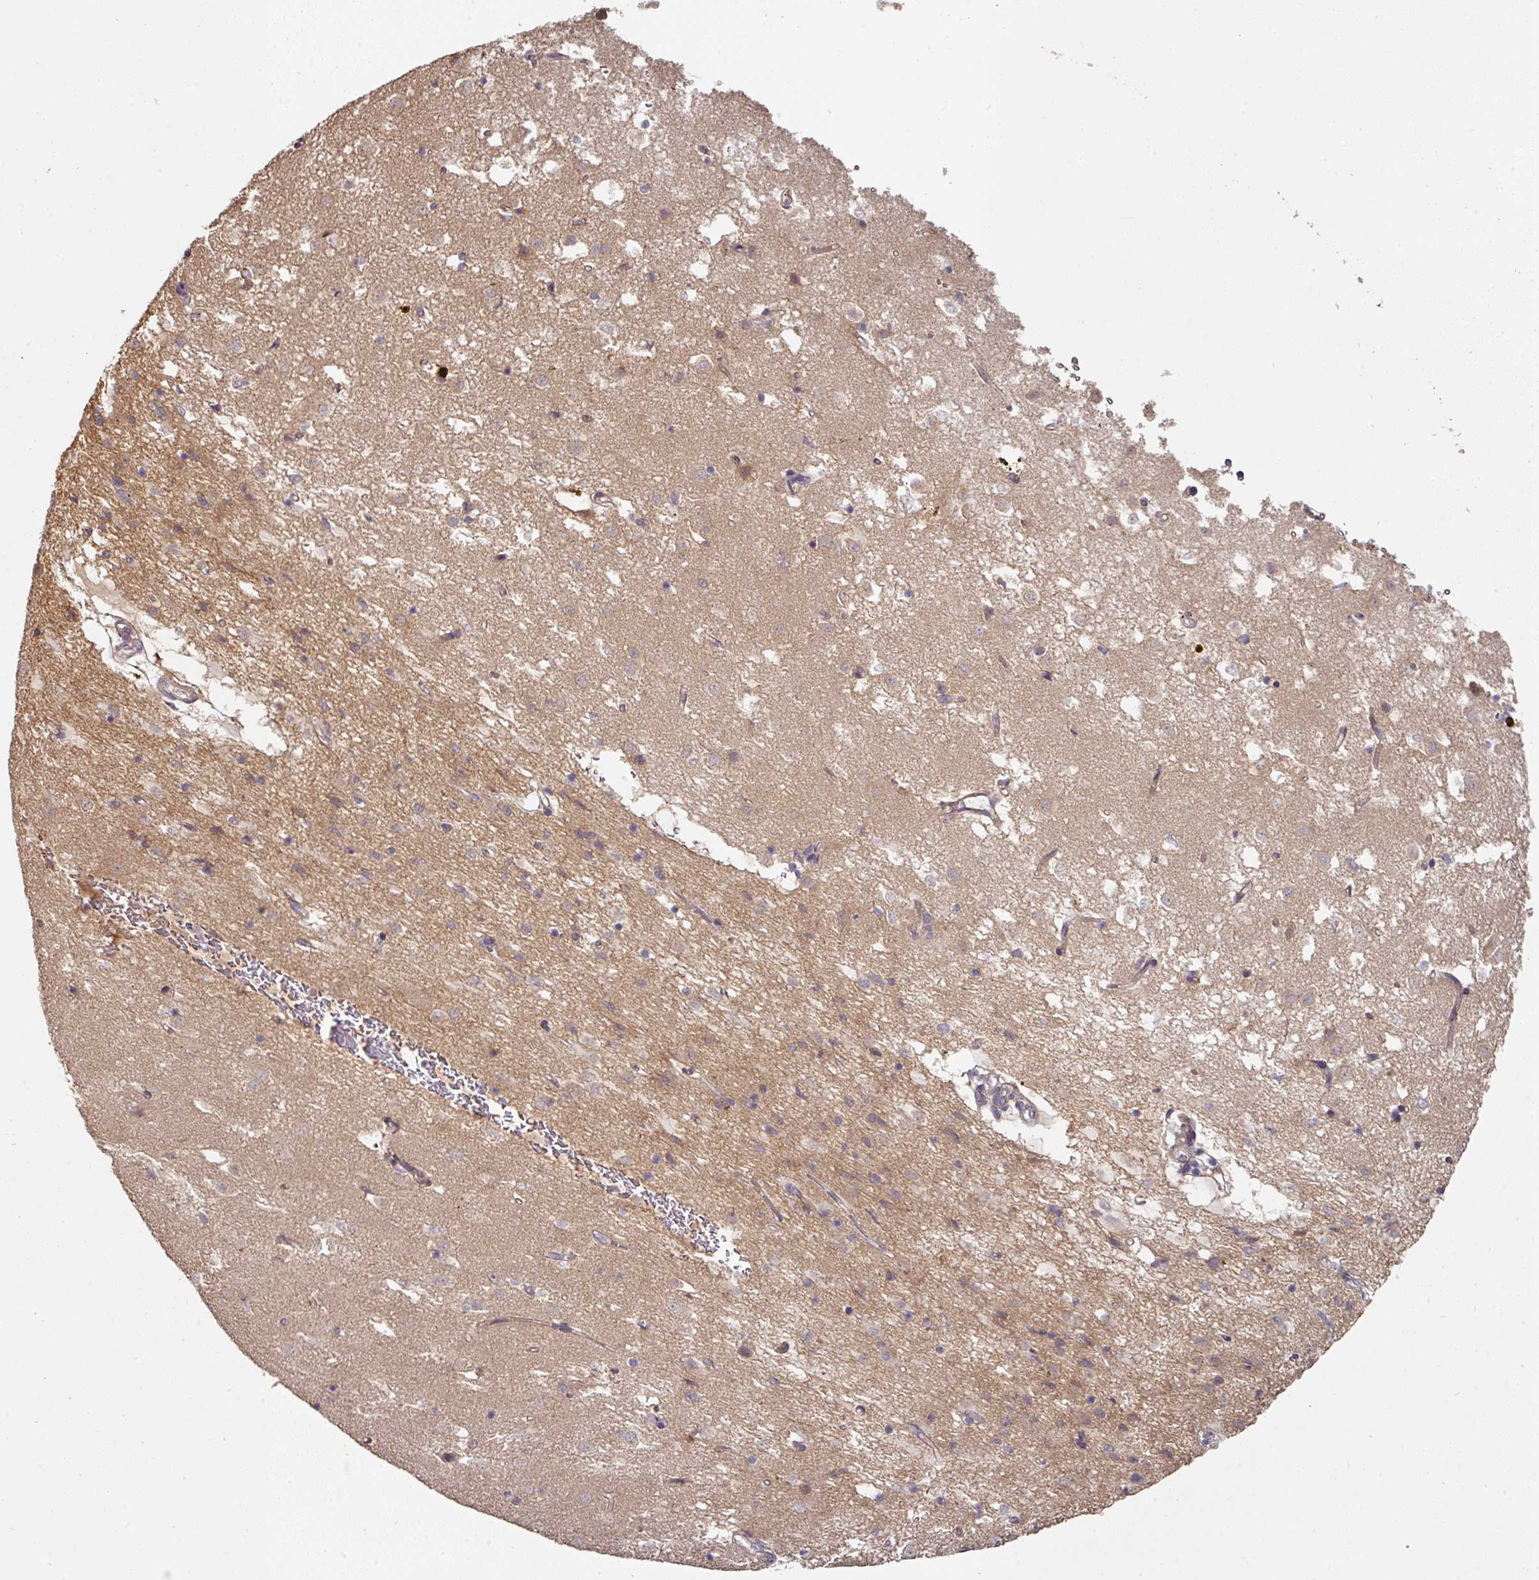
{"staining": {"intensity": "weak", "quantity": "<25%", "location": "cytoplasmic/membranous"}, "tissue": "caudate", "cell_type": "Glial cells", "image_type": "normal", "snomed": [{"axis": "morphology", "description": "Normal tissue, NOS"}, {"axis": "topography", "description": "Lateral ventricle wall"}], "caption": "Caudate stained for a protein using immunohistochemistry (IHC) displays no staining glial cells.", "gene": "ACVR2B", "patient": {"sex": "male", "age": 58}}